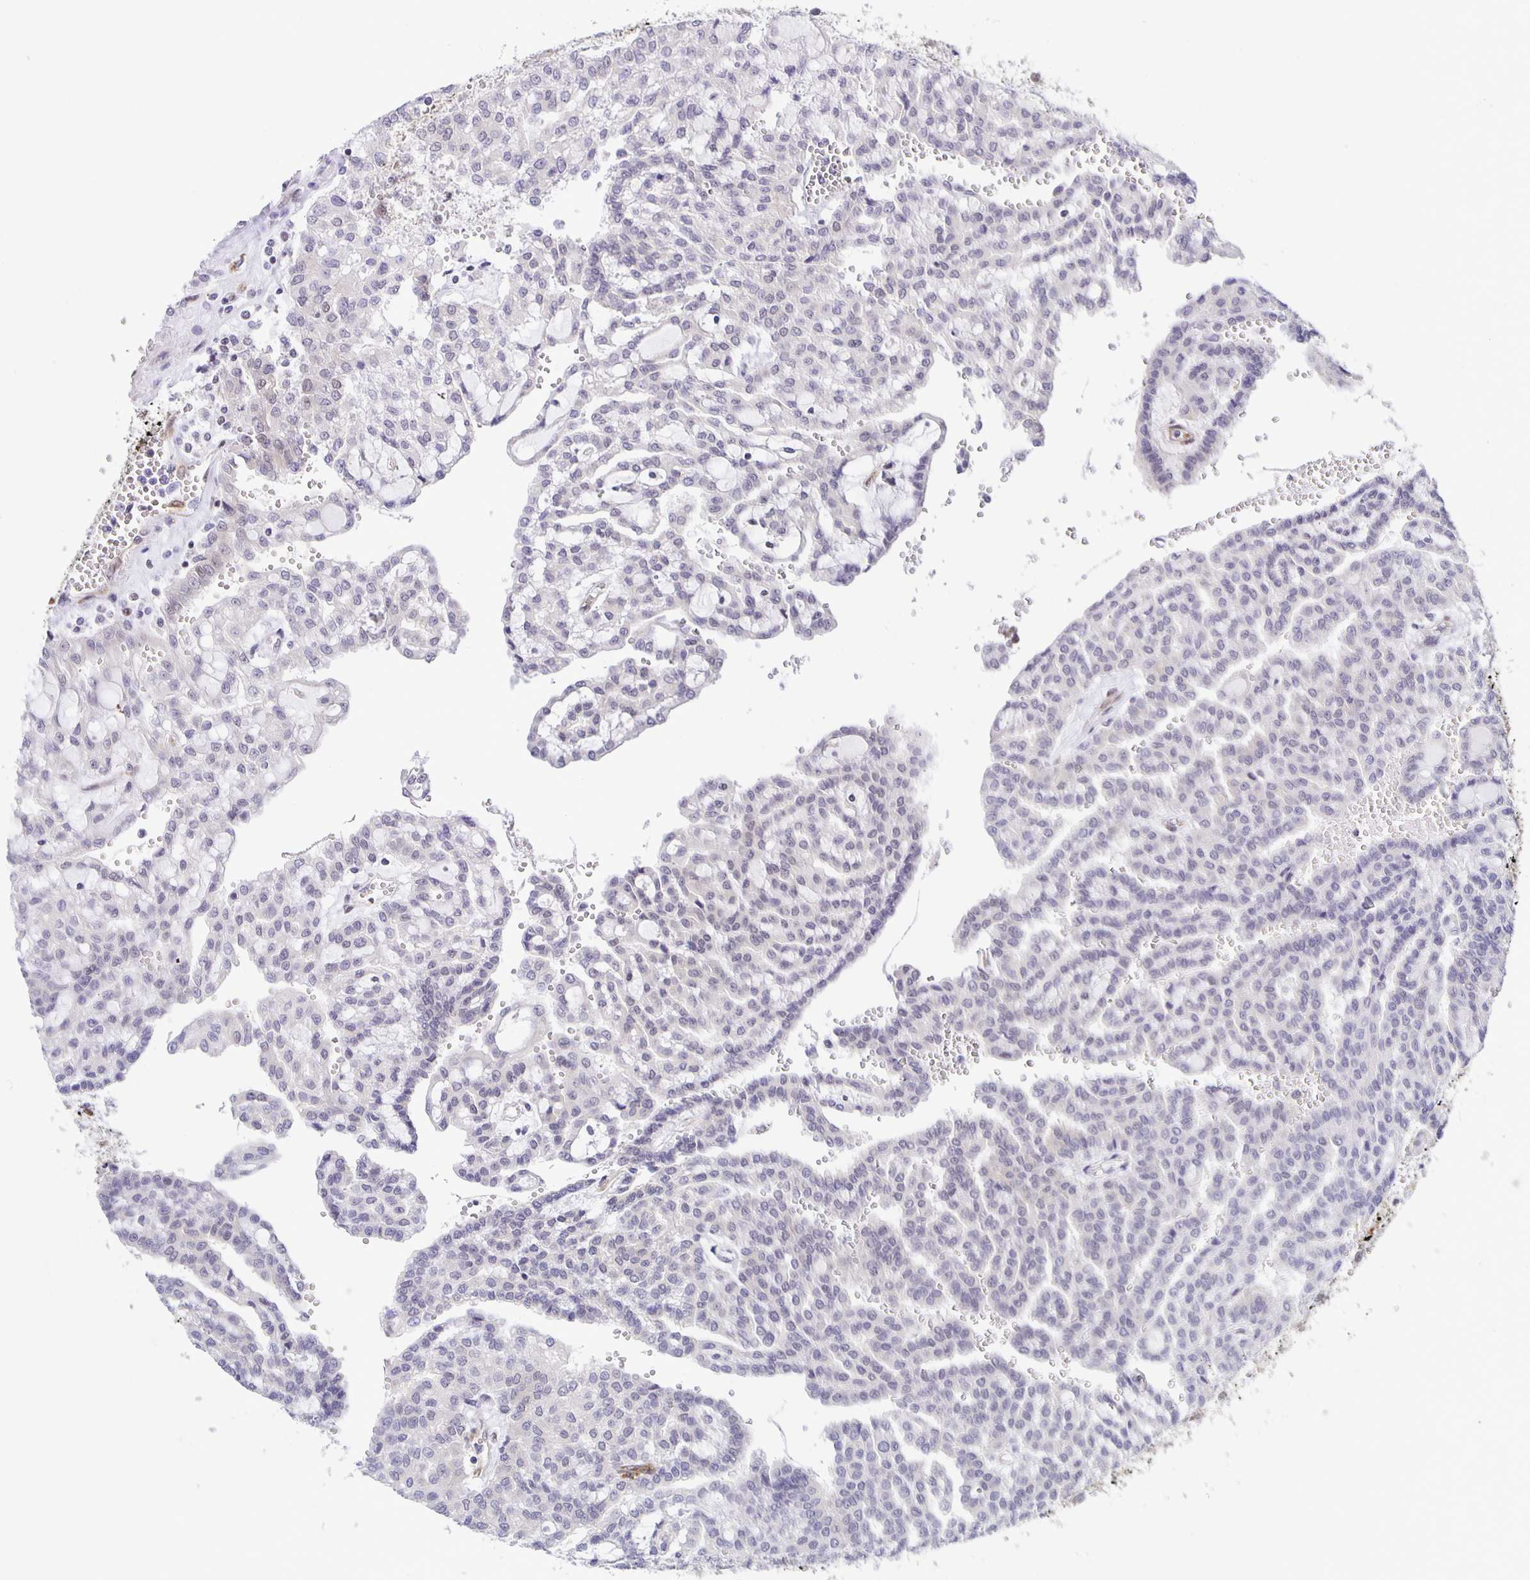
{"staining": {"intensity": "weak", "quantity": "<25%", "location": "nuclear"}, "tissue": "renal cancer", "cell_type": "Tumor cells", "image_type": "cancer", "snomed": [{"axis": "morphology", "description": "Adenocarcinoma, NOS"}, {"axis": "topography", "description": "Kidney"}], "caption": "A histopathology image of renal adenocarcinoma stained for a protein shows no brown staining in tumor cells.", "gene": "ZRANB2", "patient": {"sex": "male", "age": 63}}